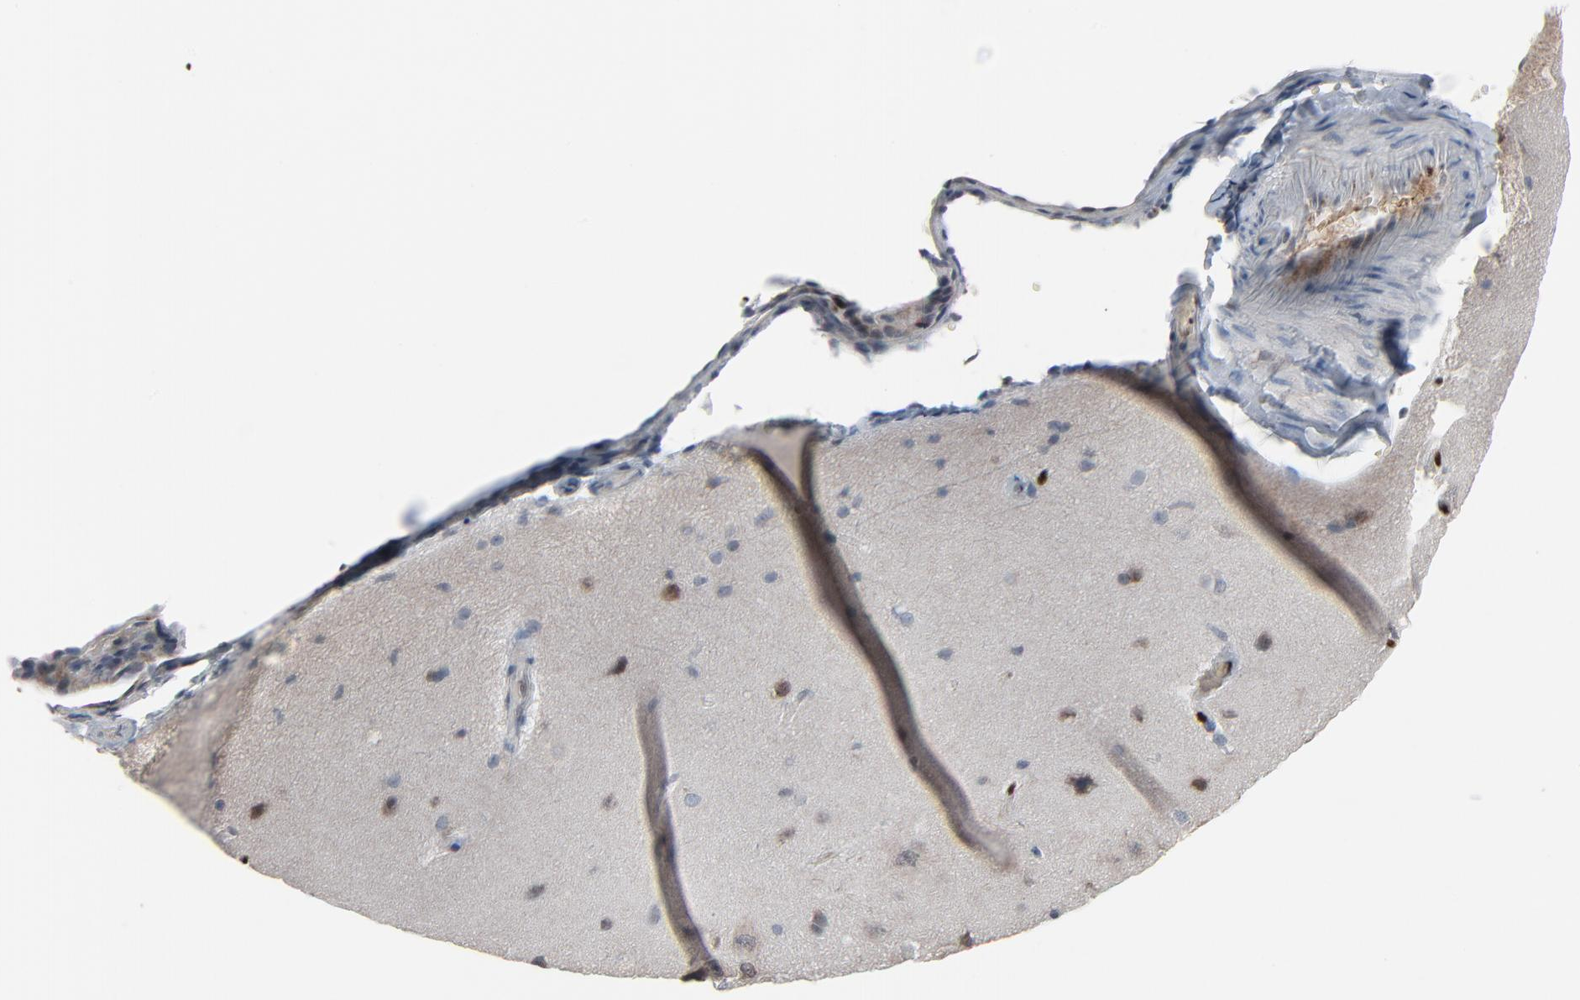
{"staining": {"intensity": "negative", "quantity": "none", "location": "none"}, "tissue": "cerebral cortex", "cell_type": "Endothelial cells", "image_type": "normal", "snomed": [{"axis": "morphology", "description": "Normal tissue, NOS"}, {"axis": "topography", "description": "Cerebral cortex"}], "caption": "This is an immunohistochemistry (IHC) micrograph of normal human cerebral cortex. There is no positivity in endothelial cells.", "gene": "SAGE1", "patient": {"sex": "female", "age": 45}}